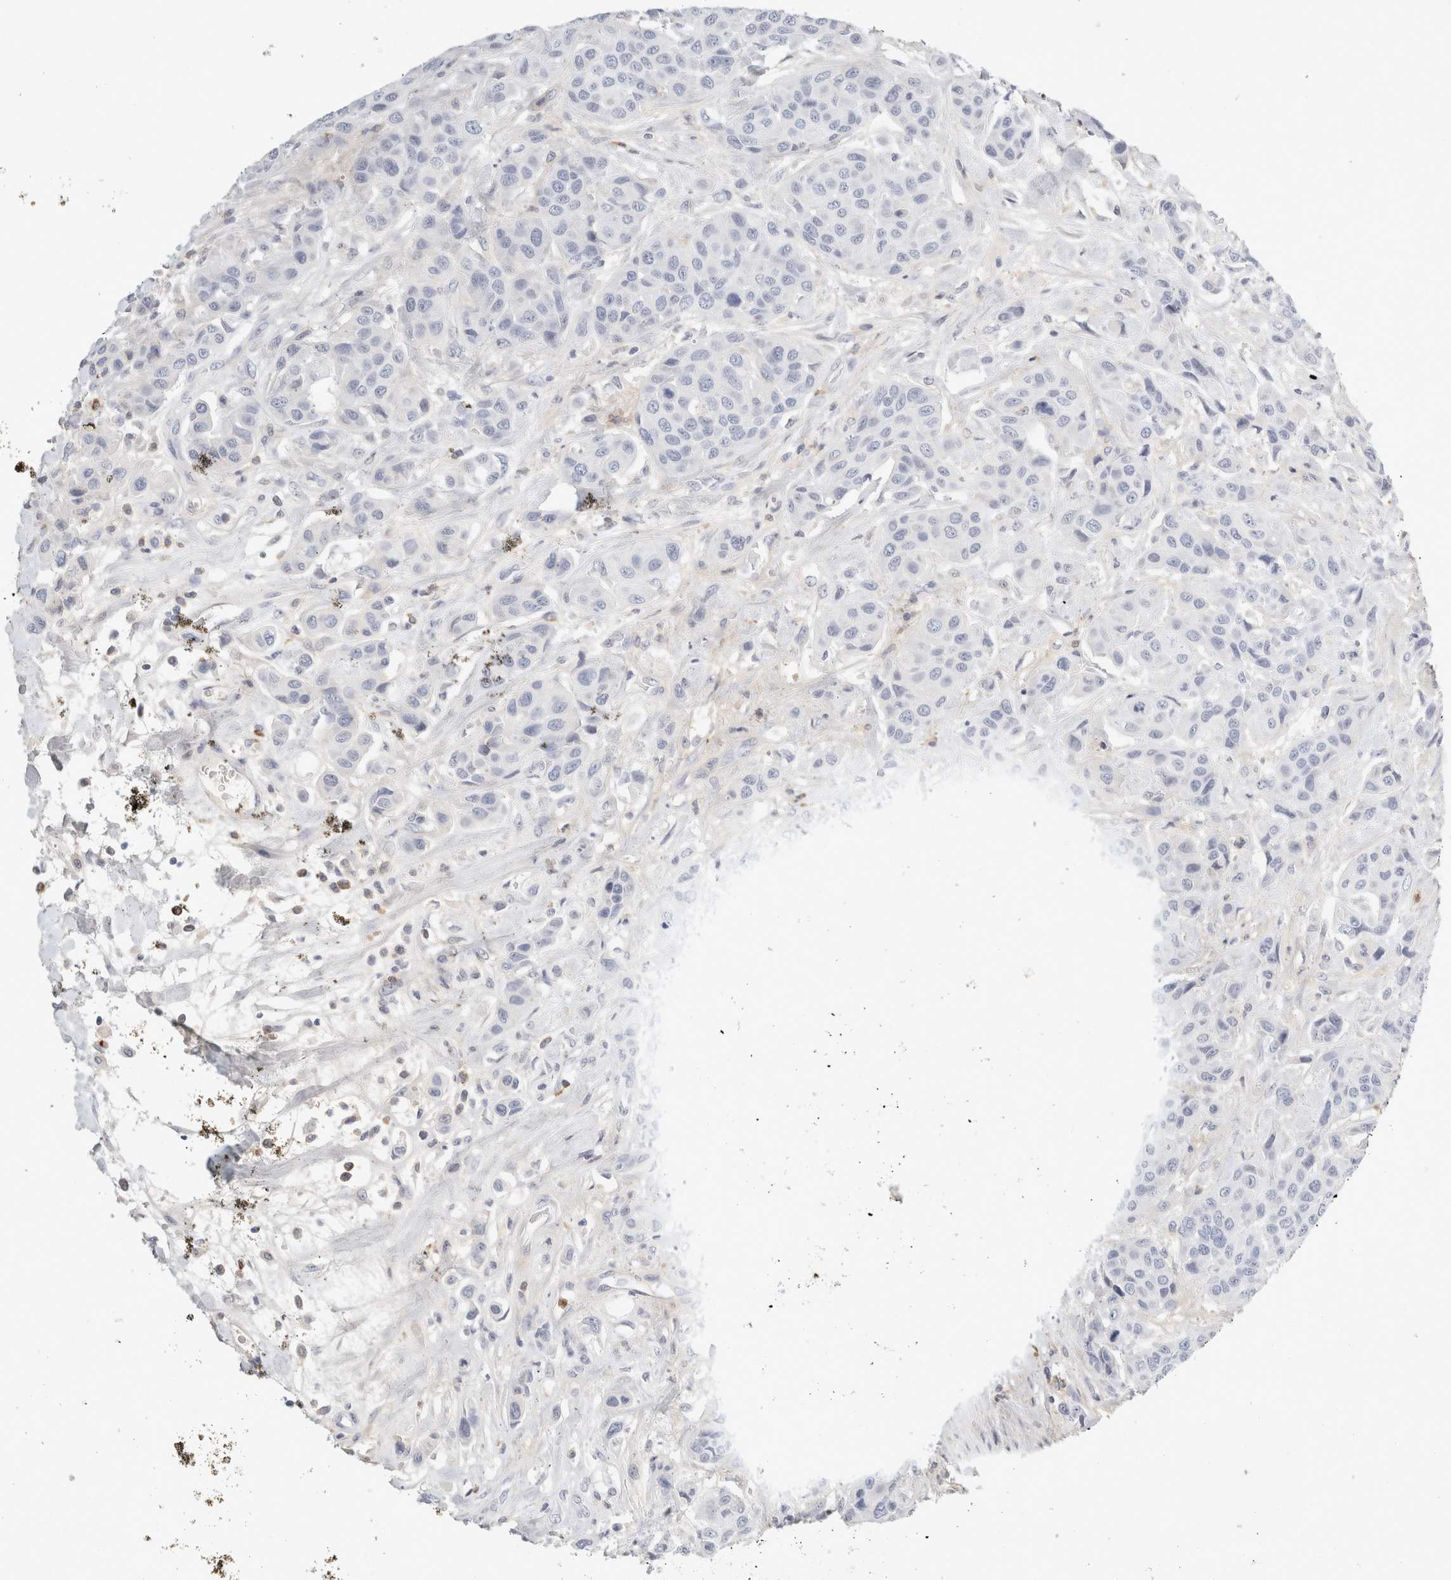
{"staining": {"intensity": "negative", "quantity": "none", "location": "none"}, "tissue": "urothelial cancer", "cell_type": "Tumor cells", "image_type": "cancer", "snomed": [{"axis": "morphology", "description": "Urothelial carcinoma, High grade"}, {"axis": "topography", "description": "Urinary bladder"}], "caption": "IHC histopathology image of neoplastic tissue: human urothelial carcinoma (high-grade) stained with DAB reveals no significant protein positivity in tumor cells.", "gene": "FGL2", "patient": {"sex": "male", "age": 50}}